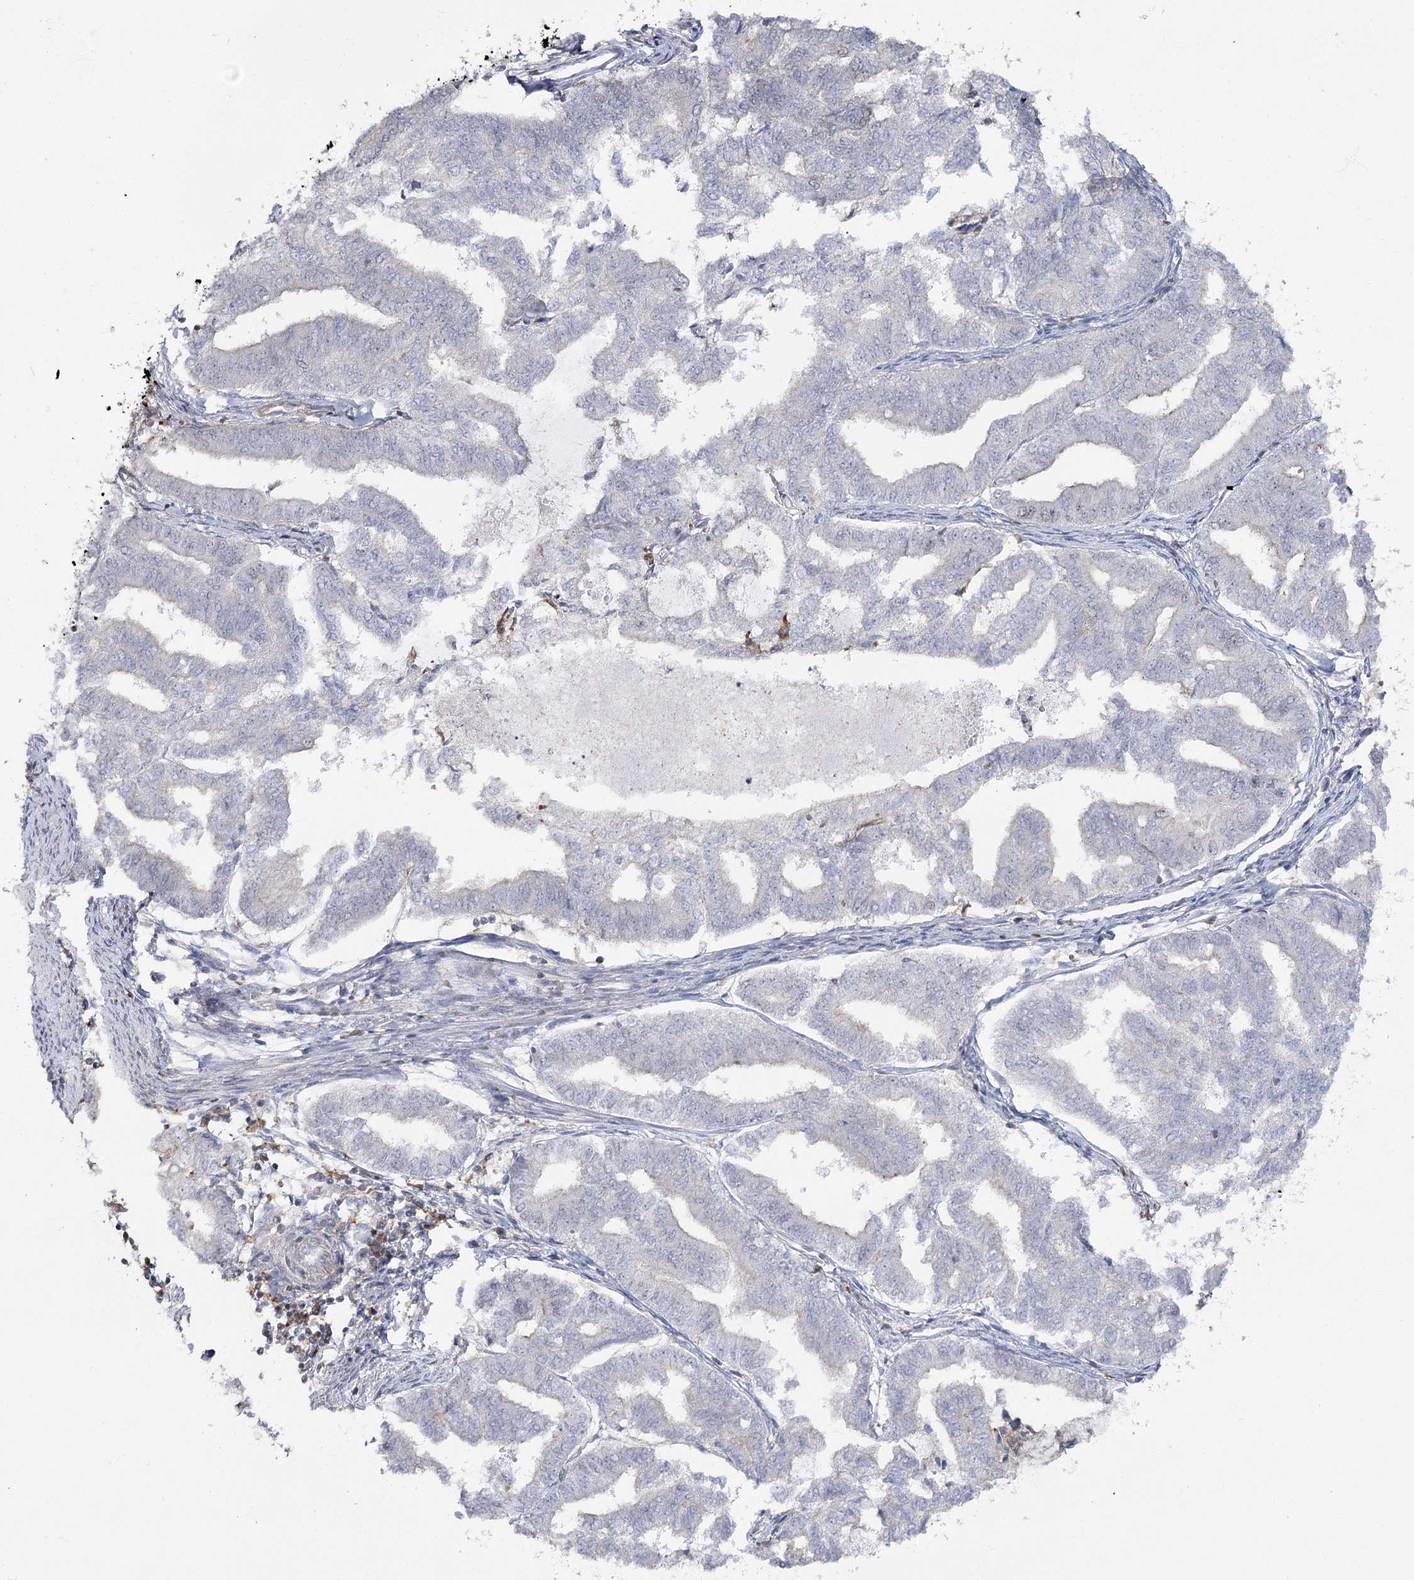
{"staining": {"intensity": "negative", "quantity": "none", "location": "none"}, "tissue": "endometrial cancer", "cell_type": "Tumor cells", "image_type": "cancer", "snomed": [{"axis": "morphology", "description": "Adenocarcinoma, NOS"}, {"axis": "topography", "description": "Endometrium"}], "caption": "Protein analysis of adenocarcinoma (endometrial) displays no significant staining in tumor cells.", "gene": "ZC3H8", "patient": {"sex": "female", "age": 79}}